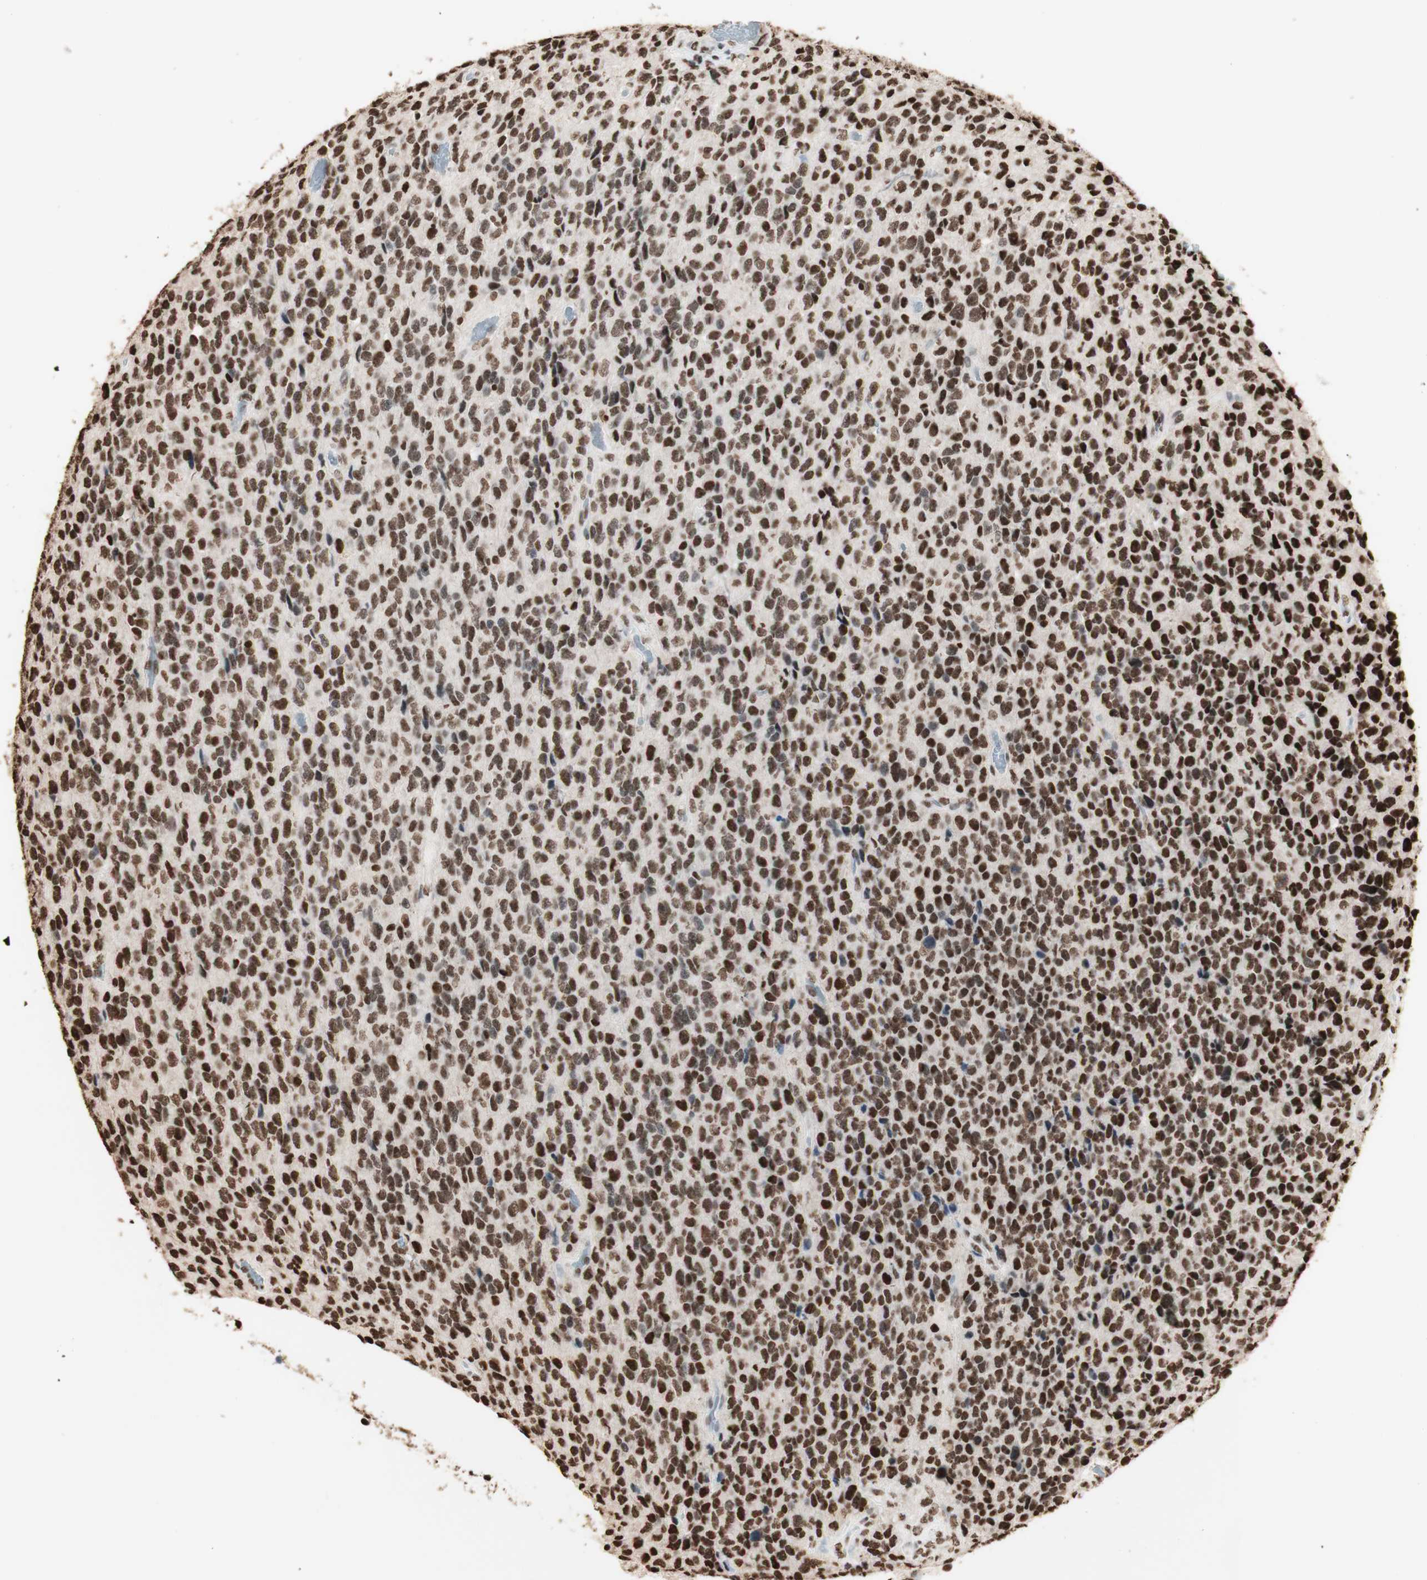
{"staining": {"intensity": "strong", "quantity": ">75%", "location": "nuclear"}, "tissue": "glioma", "cell_type": "Tumor cells", "image_type": "cancer", "snomed": [{"axis": "morphology", "description": "Glioma, malignant, High grade"}, {"axis": "topography", "description": "pancreas cauda"}], "caption": "This photomicrograph exhibits malignant glioma (high-grade) stained with IHC to label a protein in brown. The nuclear of tumor cells show strong positivity for the protein. Nuclei are counter-stained blue.", "gene": "HNRNPA2B1", "patient": {"sex": "male", "age": 60}}